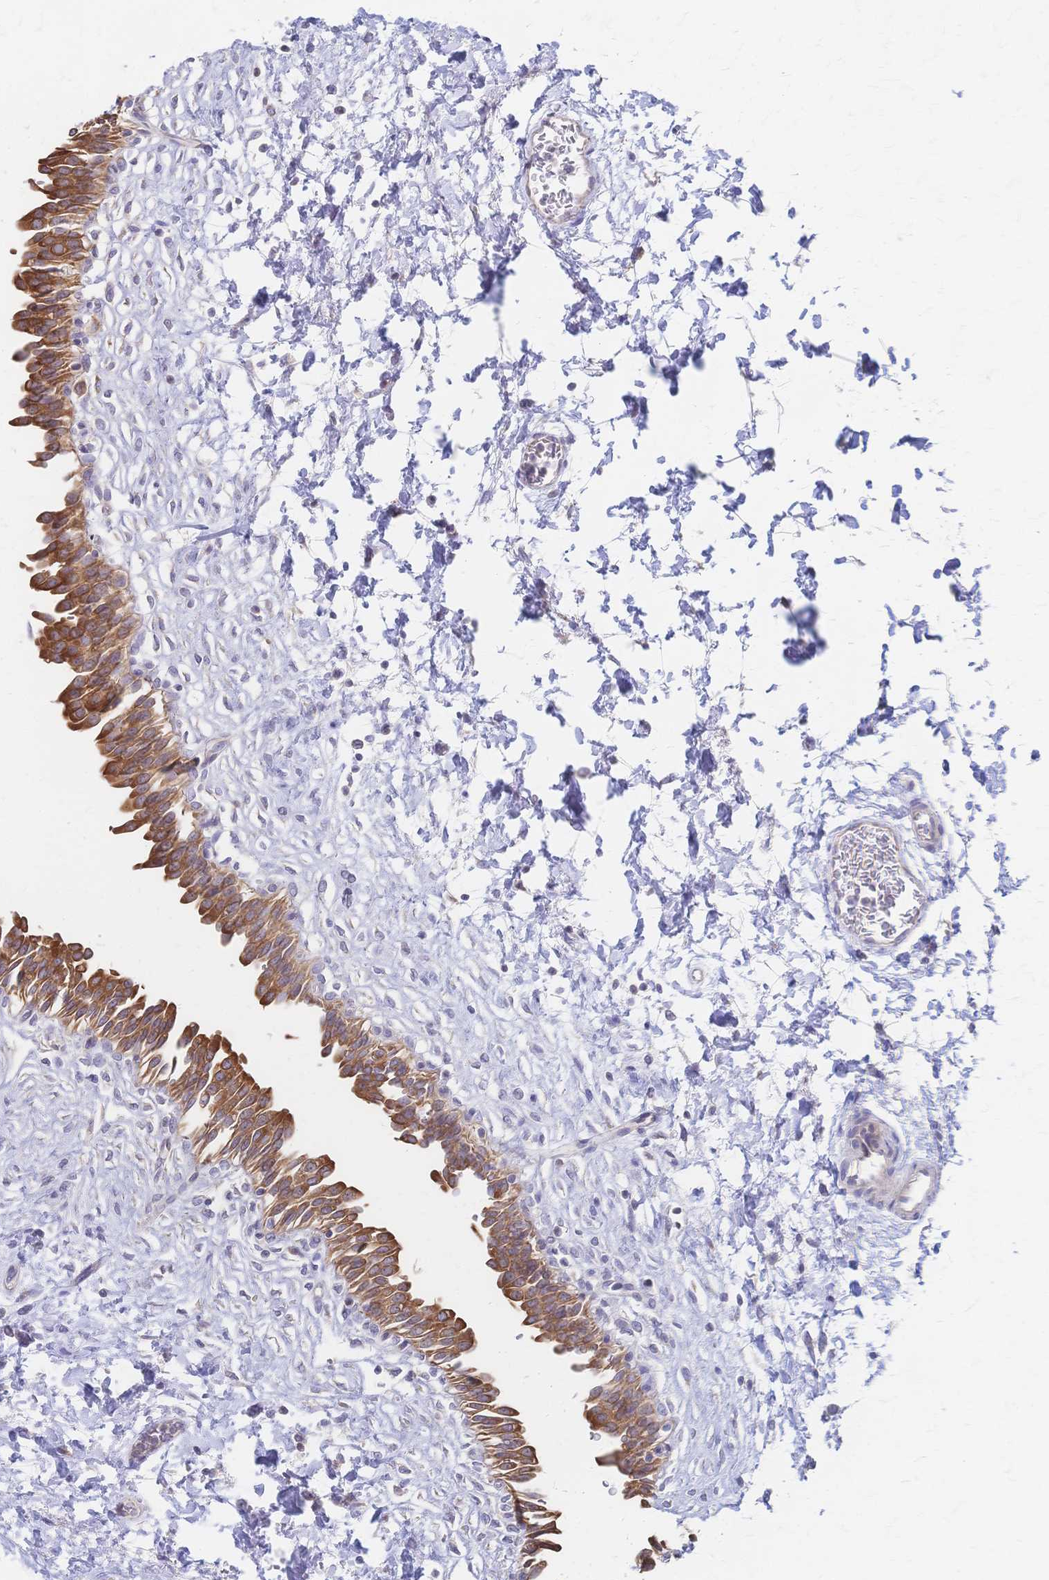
{"staining": {"intensity": "strong", "quantity": ">75%", "location": "cytoplasmic/membranous"}, "tissue": "urinary bladder", "cell_type": "Urothelial cells", "image_type": "normal", "snomed": [{"axis": "morphology", "description": "Normal tissue, NOS"}, {"axis": "topography", "description": "Urinary bladder"}], "caption": "Immunohistochemical staining of normal urinary bladder demonstrates high levels of strong cytoplasmic/membranous positivity in about >75% of urothelial cells. (Stains: DAB in brown, nuclei in blue, Microscopy: brightfield microscopy at high magnification).", "gene": "CYB5A", "patient": {"sex": "male", "age": 37}}